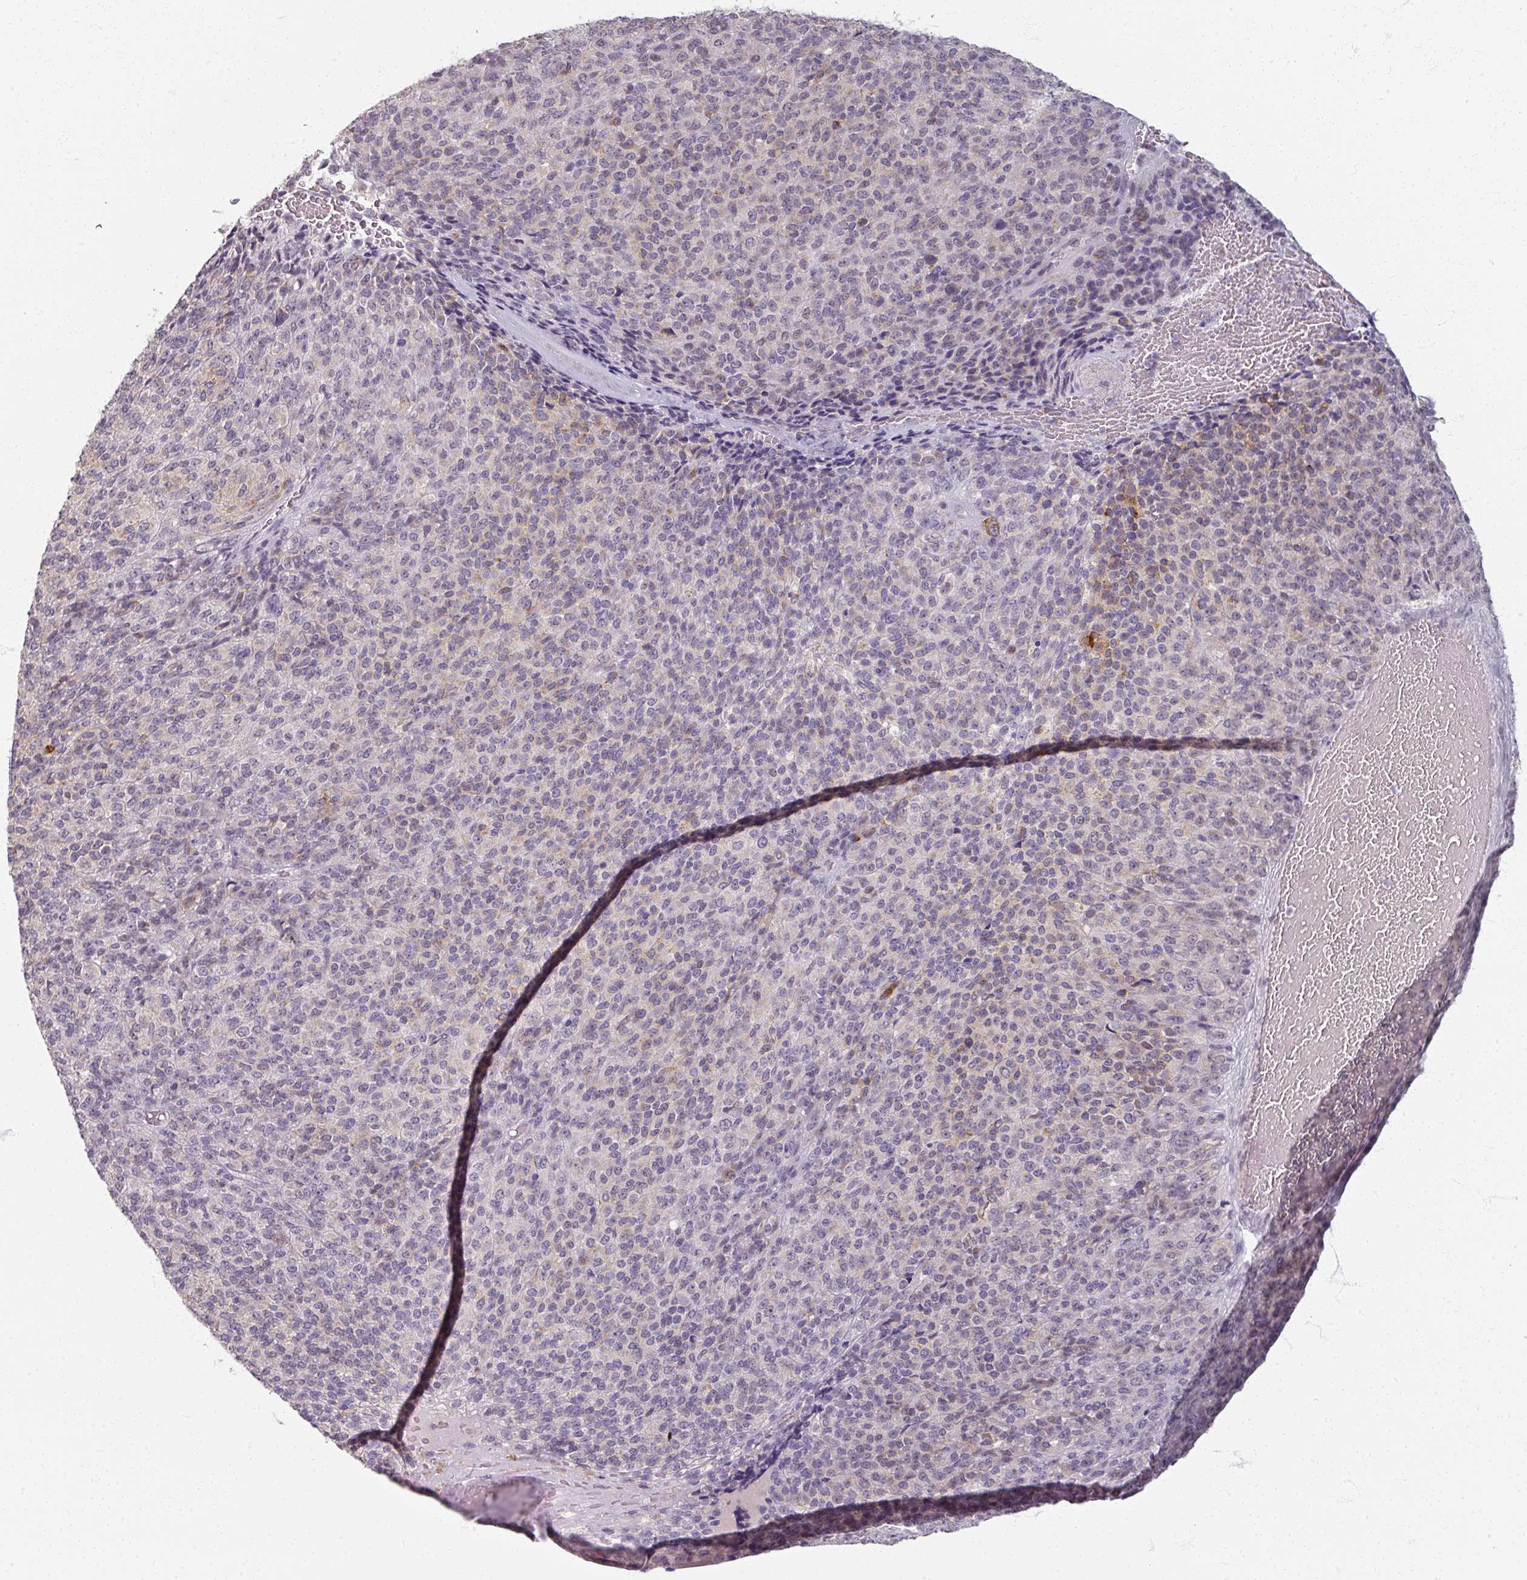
{"staining": {"intensity": "negative", "quantity": "none", "location": "none"}, "tissue": "melanoma", "cell_type": "Tumor cells", "image_type": "cancer", "snomed": [{"axis": "morphology", "description": "Malignant melanoma, Metastatic site"}, {"axis": "topography", "description": "Brain"}], "caption": "High magnification brightfield microscopy of melanoma stained with DAB (brown) and counterstained with hematoxylin (blue): tumor cells show no significant expression. (DAB (3,3'-diaminobenzidine) immunohistochemistry with hematoxylin counter stain).", "gene": "SOX11", "patient": {"sex": "female", "age": 56}}